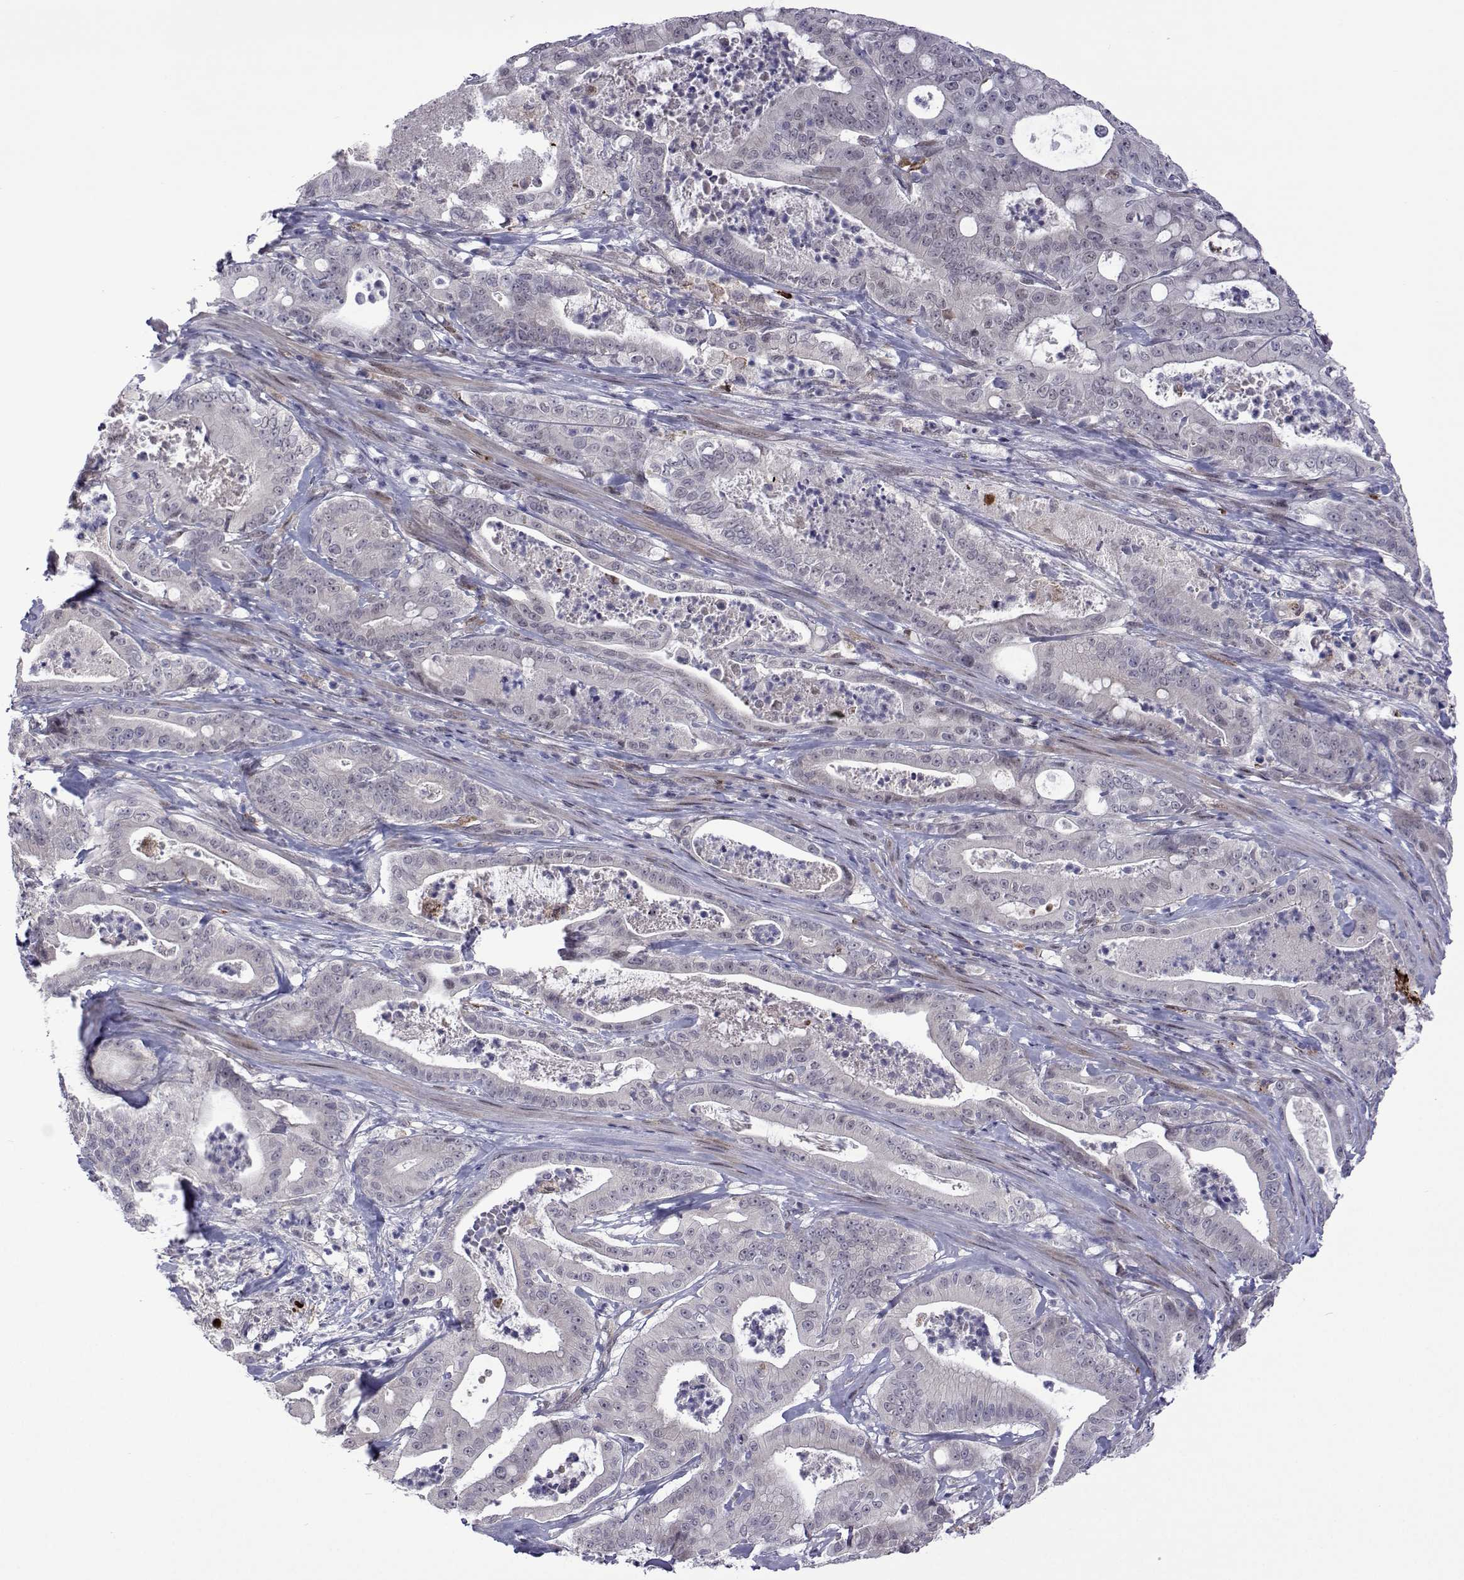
{"staining": {"intensity": "negative", "quantity": "none", "location": "none"}, "tissue": "pancreatic cancer", "cell_type": "Tumor cells", "image_type": "cancer", "snomed": [{"axis": "morphology", "description": "Adenocarcinoma, NOS"}, {"axis": "topography", "description": "Pancreas"}], "caption": "High magnification brightfield microscopy of adenocarcinoma (pancreatic) stained with DAB (brown) and counterstained with hematoxylin (blue): tumor cells show no significant expression.", "gene": "EFCAB3", "patient": {"sex": "male", "age": 71}}